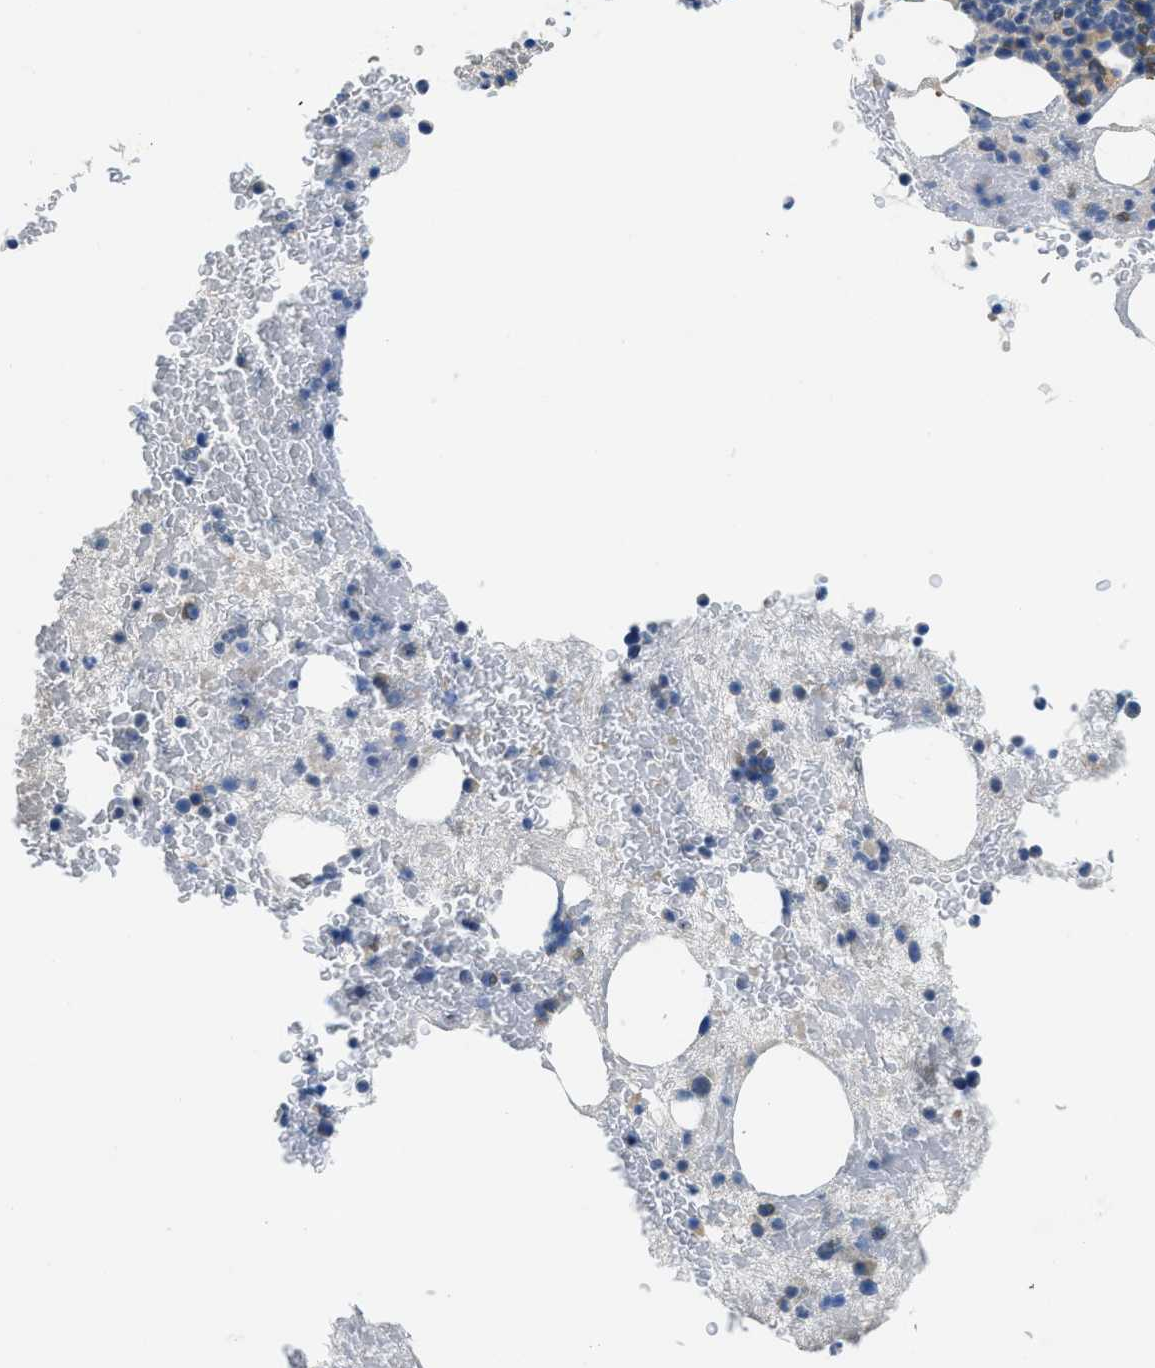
{"staining": {"intensity": "weak", "quantity": "<25%", "location": "cytoplasmic/membranous"}, "tissue": "bone marrow", "cell_type": "Hematopoietic cells", "image_type": "normal", "snomed": [{"axis": "morphology", "description": "Normal tissue, NOS"}, {"axis": "morphology", "description": "Inflammation, NOS"}, {"axis": "topography", "description": "Bone marrow"}], "caption": "Photomicrograph shows no protein staining in hematopoietic cells of benign bone marrow.", "gene": "MPDU1", "patient": {"sex": "male", "age": 63}}